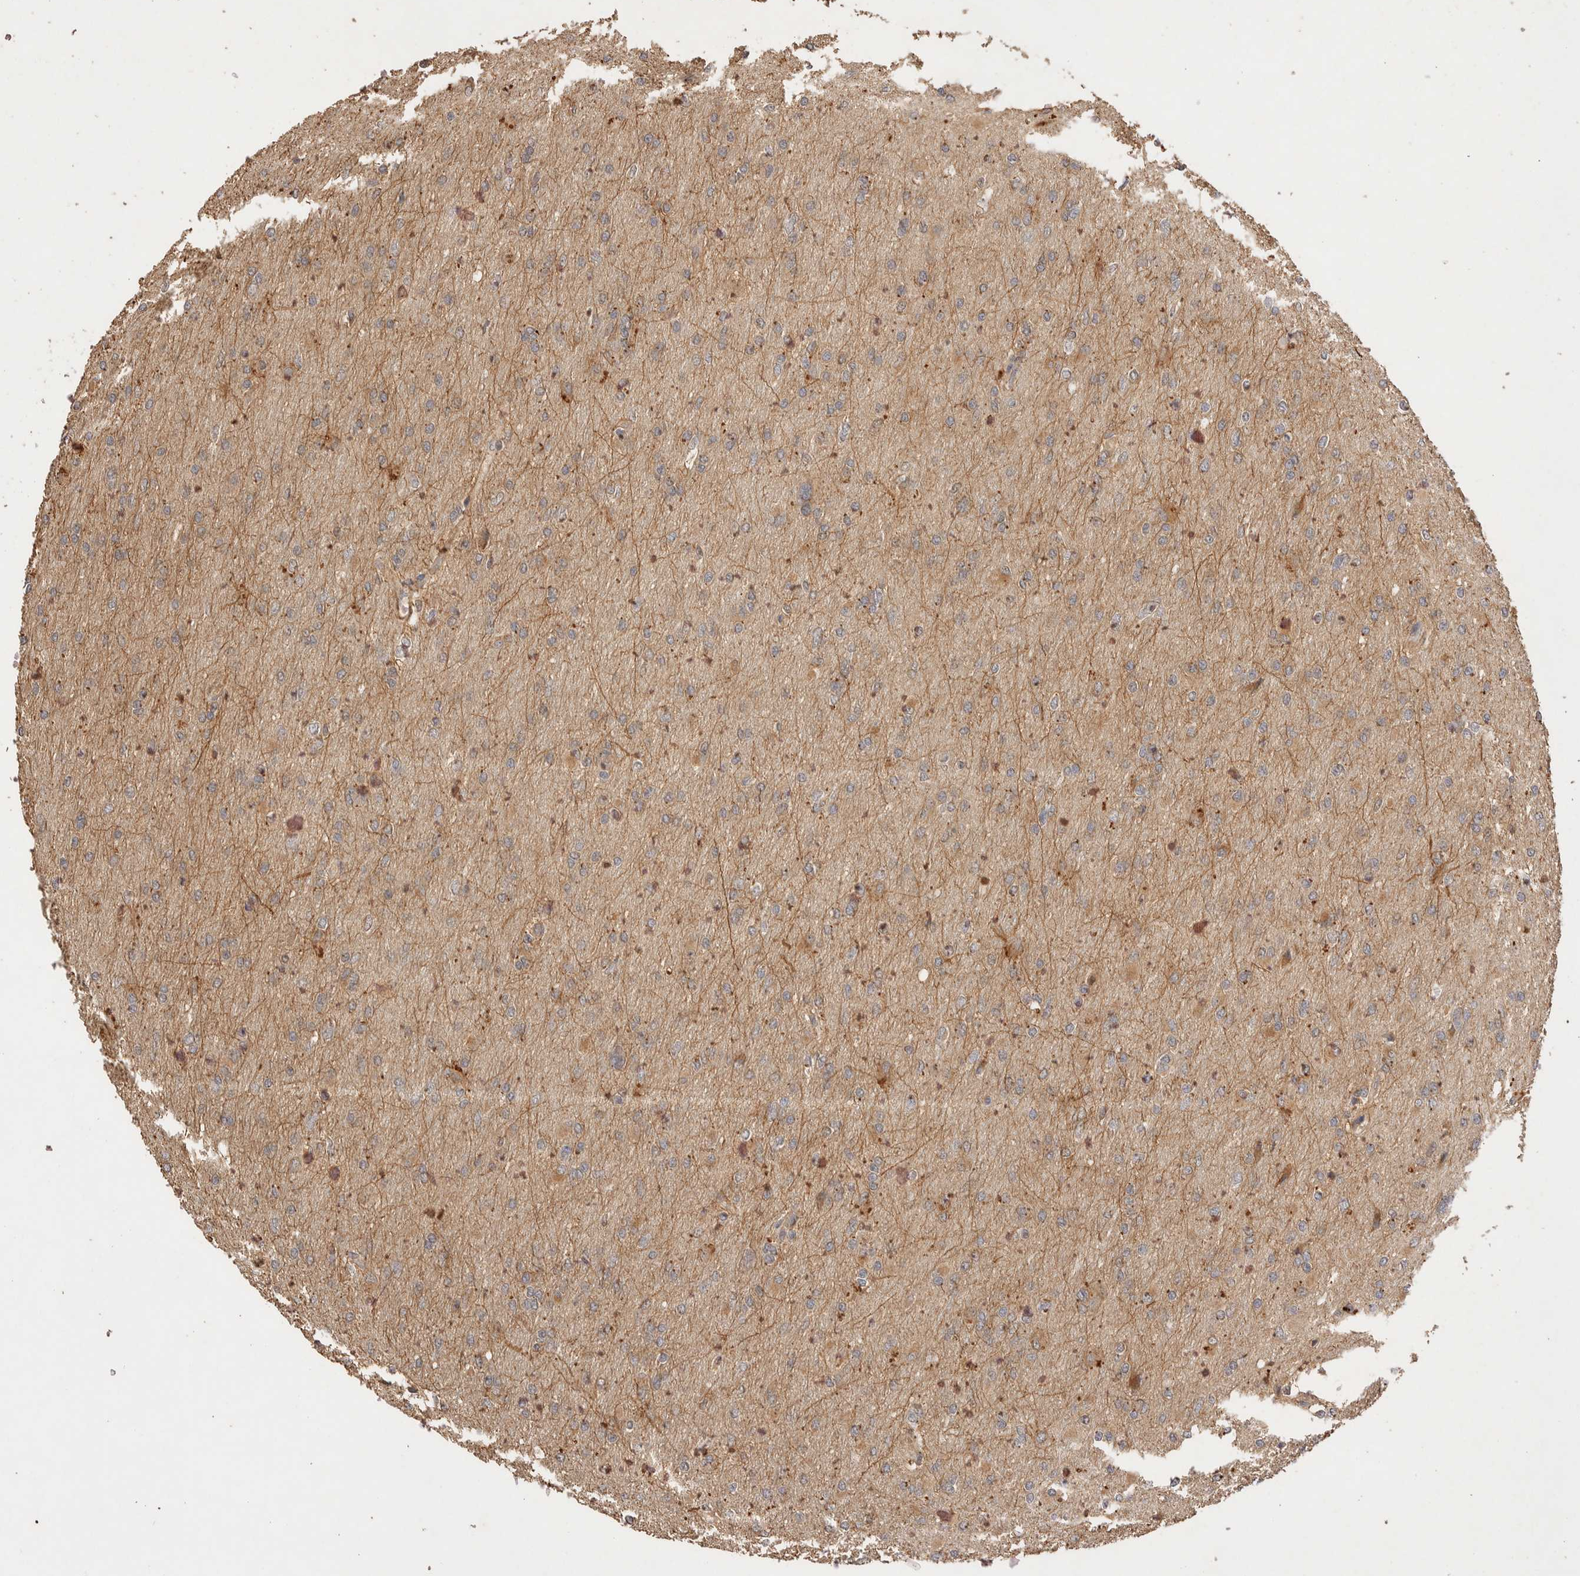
{"staining": {"intensity": "weak", "quantity": ">75%", "location": "cytoplasmic/membranous"}, "tissue": "glioma", "cell_type": "Tumor cells", "image_type": "cancer", "snomed": [{"axis": "morphology", "description": "Glioma, malignant, High grade"}, {"axis": "topography", "description": "Cerebral cortex"}], "caption": "A brown stain labels weak cytoplasmic/membranous staining of a protein in malignant glioma (high-grade) tumor cells. (DAB = brown stain, brightfield microscopy at high magnification).", "gene": "NSMAF", "patient": {"sex": "female", "age": 36}}